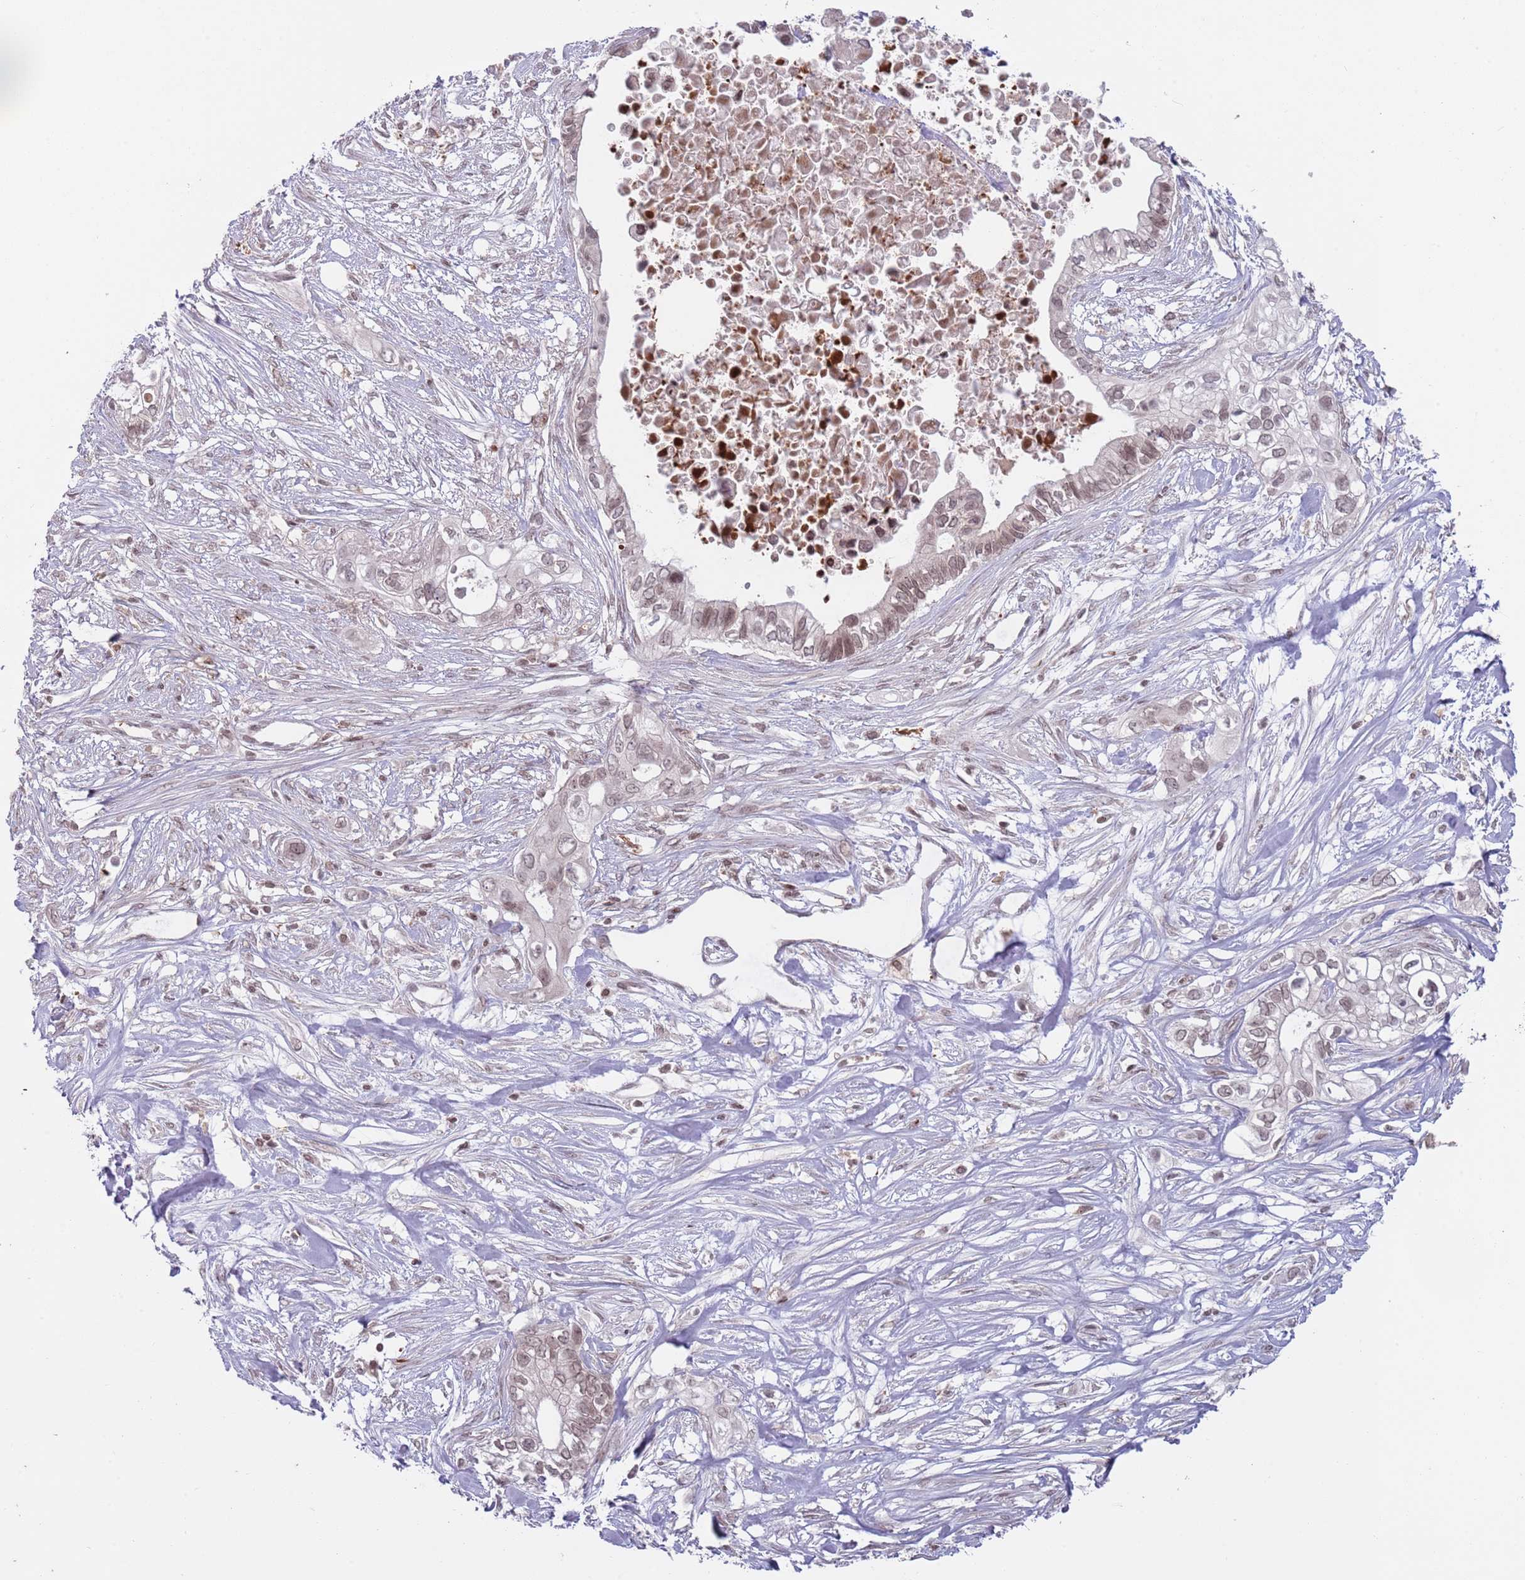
{"staining": {"intensity": "weak", "quantity": "25%-75%", "location": "nuclear"}, "tissue": "pancreatic cancer", "cell_type": "Tumor cells", "image_type": "cancer", "snomed": [{"axis": "morphology", "description": "Adenocarcinoma, NOS"}, {"axis": "topography", "description": "Pancreas"}], "caption": "The image reveals a brown stain indicating the presence of a protein in the nuclear of tumor cells in pancreatic adenocarcinoma.", "gene": "SH3RF3", "patient": {"sex": "female", "age": 63}}